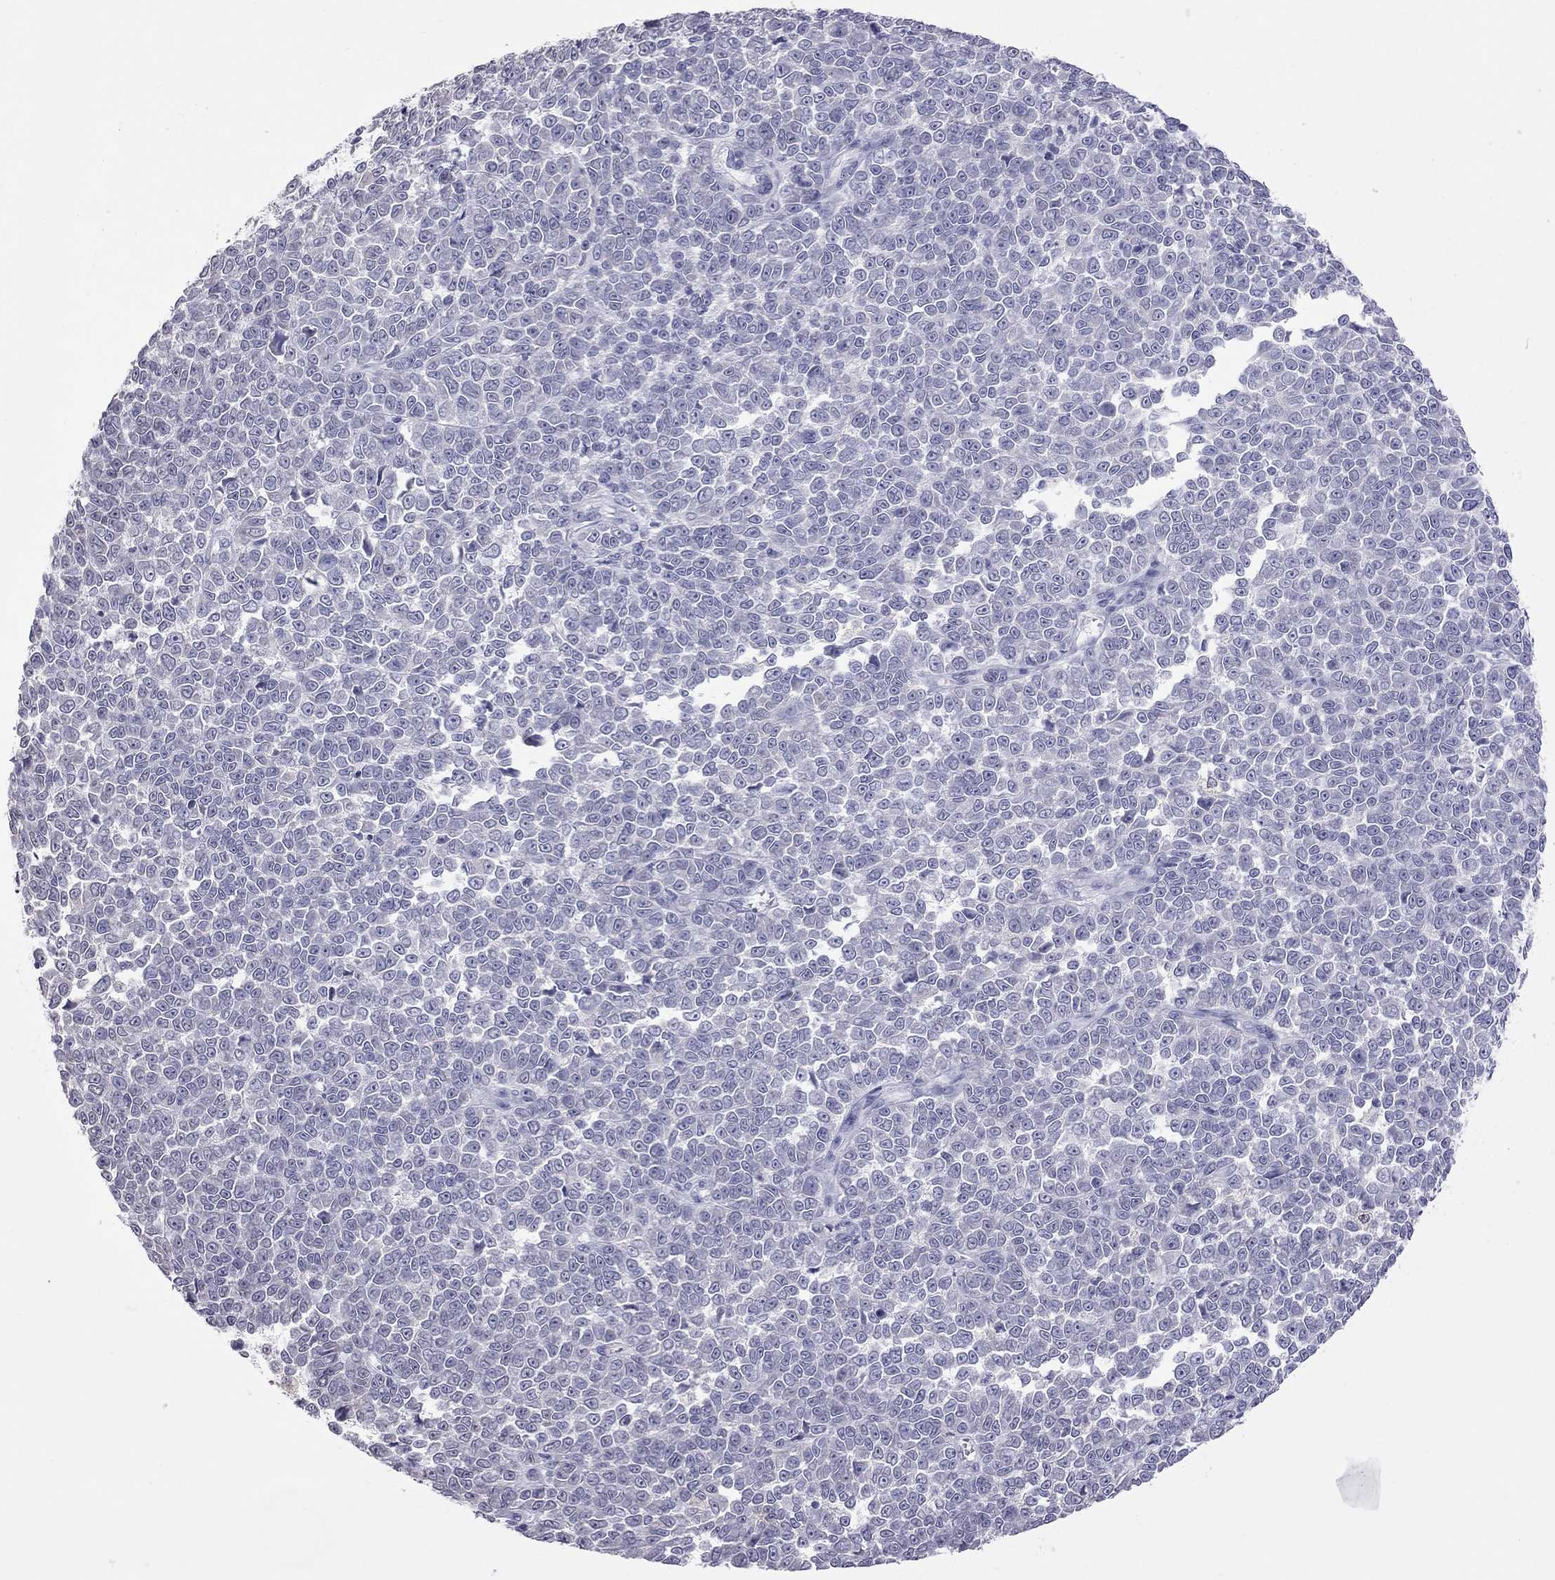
{"staining": {"intensity": "negative", "quantity": "none", "location": "none"}, "tissue": "melanoma", "cell_type": "Tumor cells", "image_type": "cancer", "snomed": [{"axis": "morphology", "description": "Malignant melanoma, NOS"}, {"axis": "topography", "description": "Skin"}], "caption": "Tumor cells are negative for protein expression in human malignant melanoma. (DAB (3,3'-diaminobenzidine) immunohistochemistry (IHC), high magnification).", "gene": "PPP1R3A", "patient": {"sex": "female", "age": 95}}